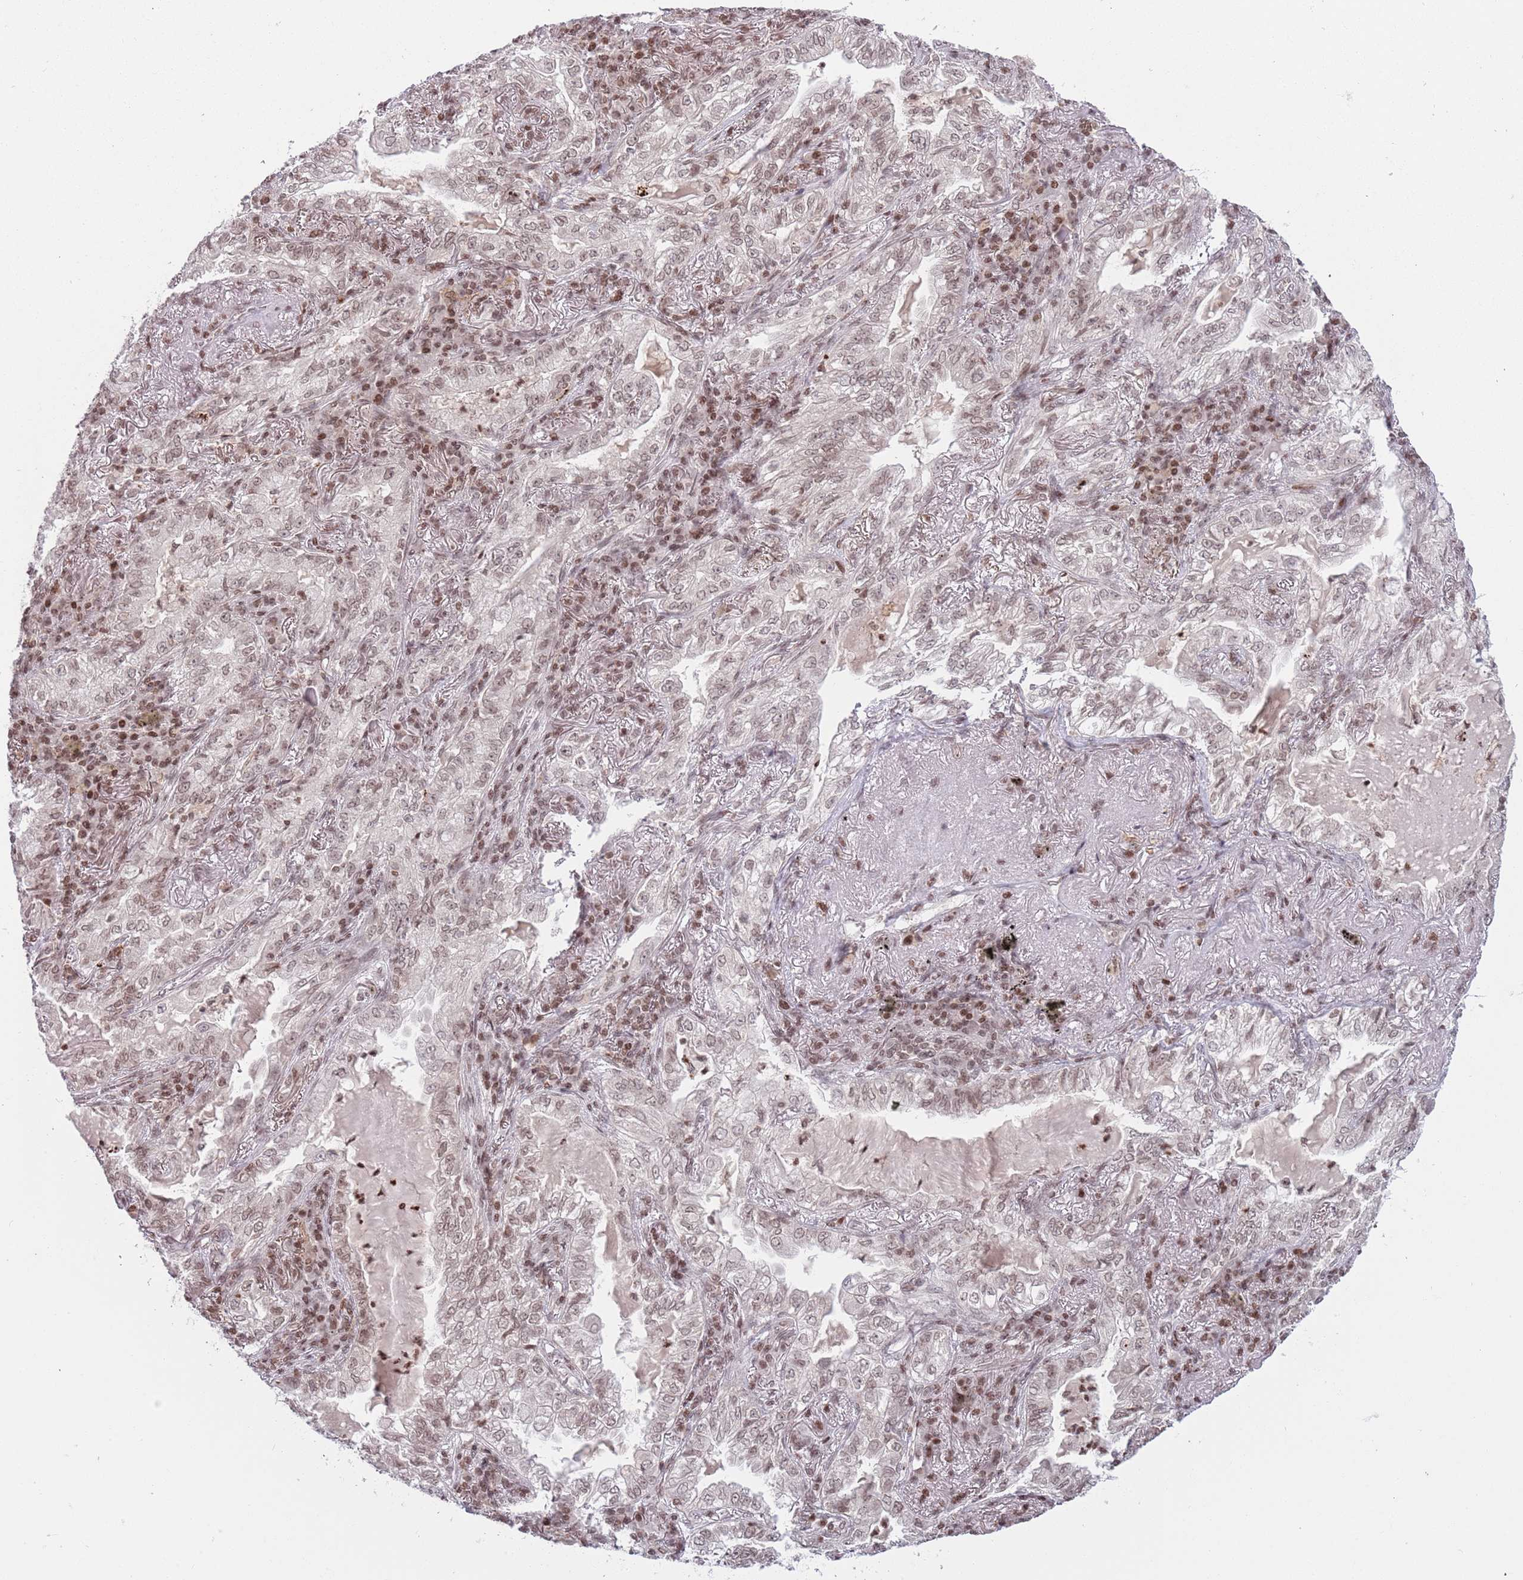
{"staining": {"intensity": "weak", "quantity": ">75%", "location": "nuclear"}, "tissue": "lung cancer", "cell_type": "Tumor cells", "image_type": "cancer", "snomed": [{"axis": "morphology", "description": "Adenocarcinoma, NOS"}, {"axis": "topography", "description": "Lung"}], "caption": "Immunohistochemistry (IHC) of human adenocarcinoma (lung) shows low levels of weak nuclear positivity in about >75% of tumor cells. (brown staining indicates protein expression, while blue staining denotes nuclei).", "gene": "SH3RF3", "patient": {"sex": "female", "age": 73}}